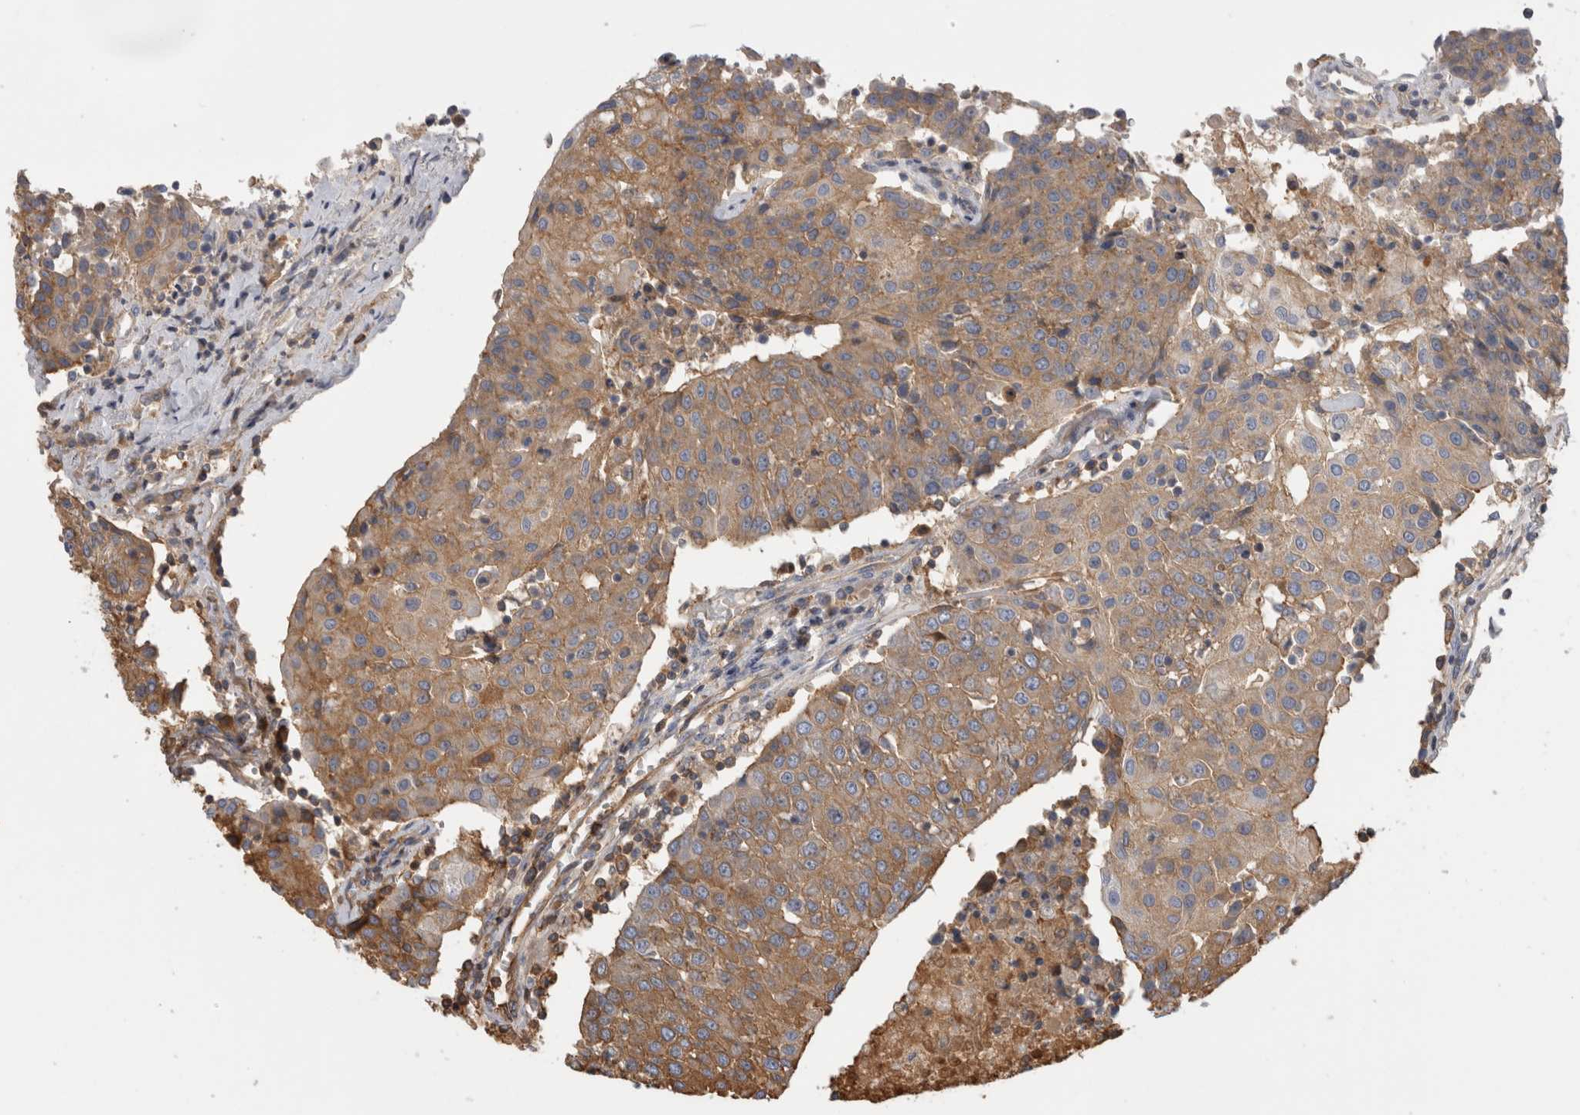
{"staining": {"intensity": "moderate", "quantity": ">75%", "location": "cytoplasmic/membranous"}, "tissue": "urothelial cancer", "cell_type": "Tumor cells", "image_type": "cancer", "snomed": [{"axis": "morphology", "description": "Urothelial carcinoma, High grade"}, {"axis": "topography", "description": "Urinary bladder"}], "caption": "Human urothelial cancer stained with a protein marker exhibits moderate staining in tumor cells.", "gene": "TBCE", "patient": {"sex": "female", "age": 85}}